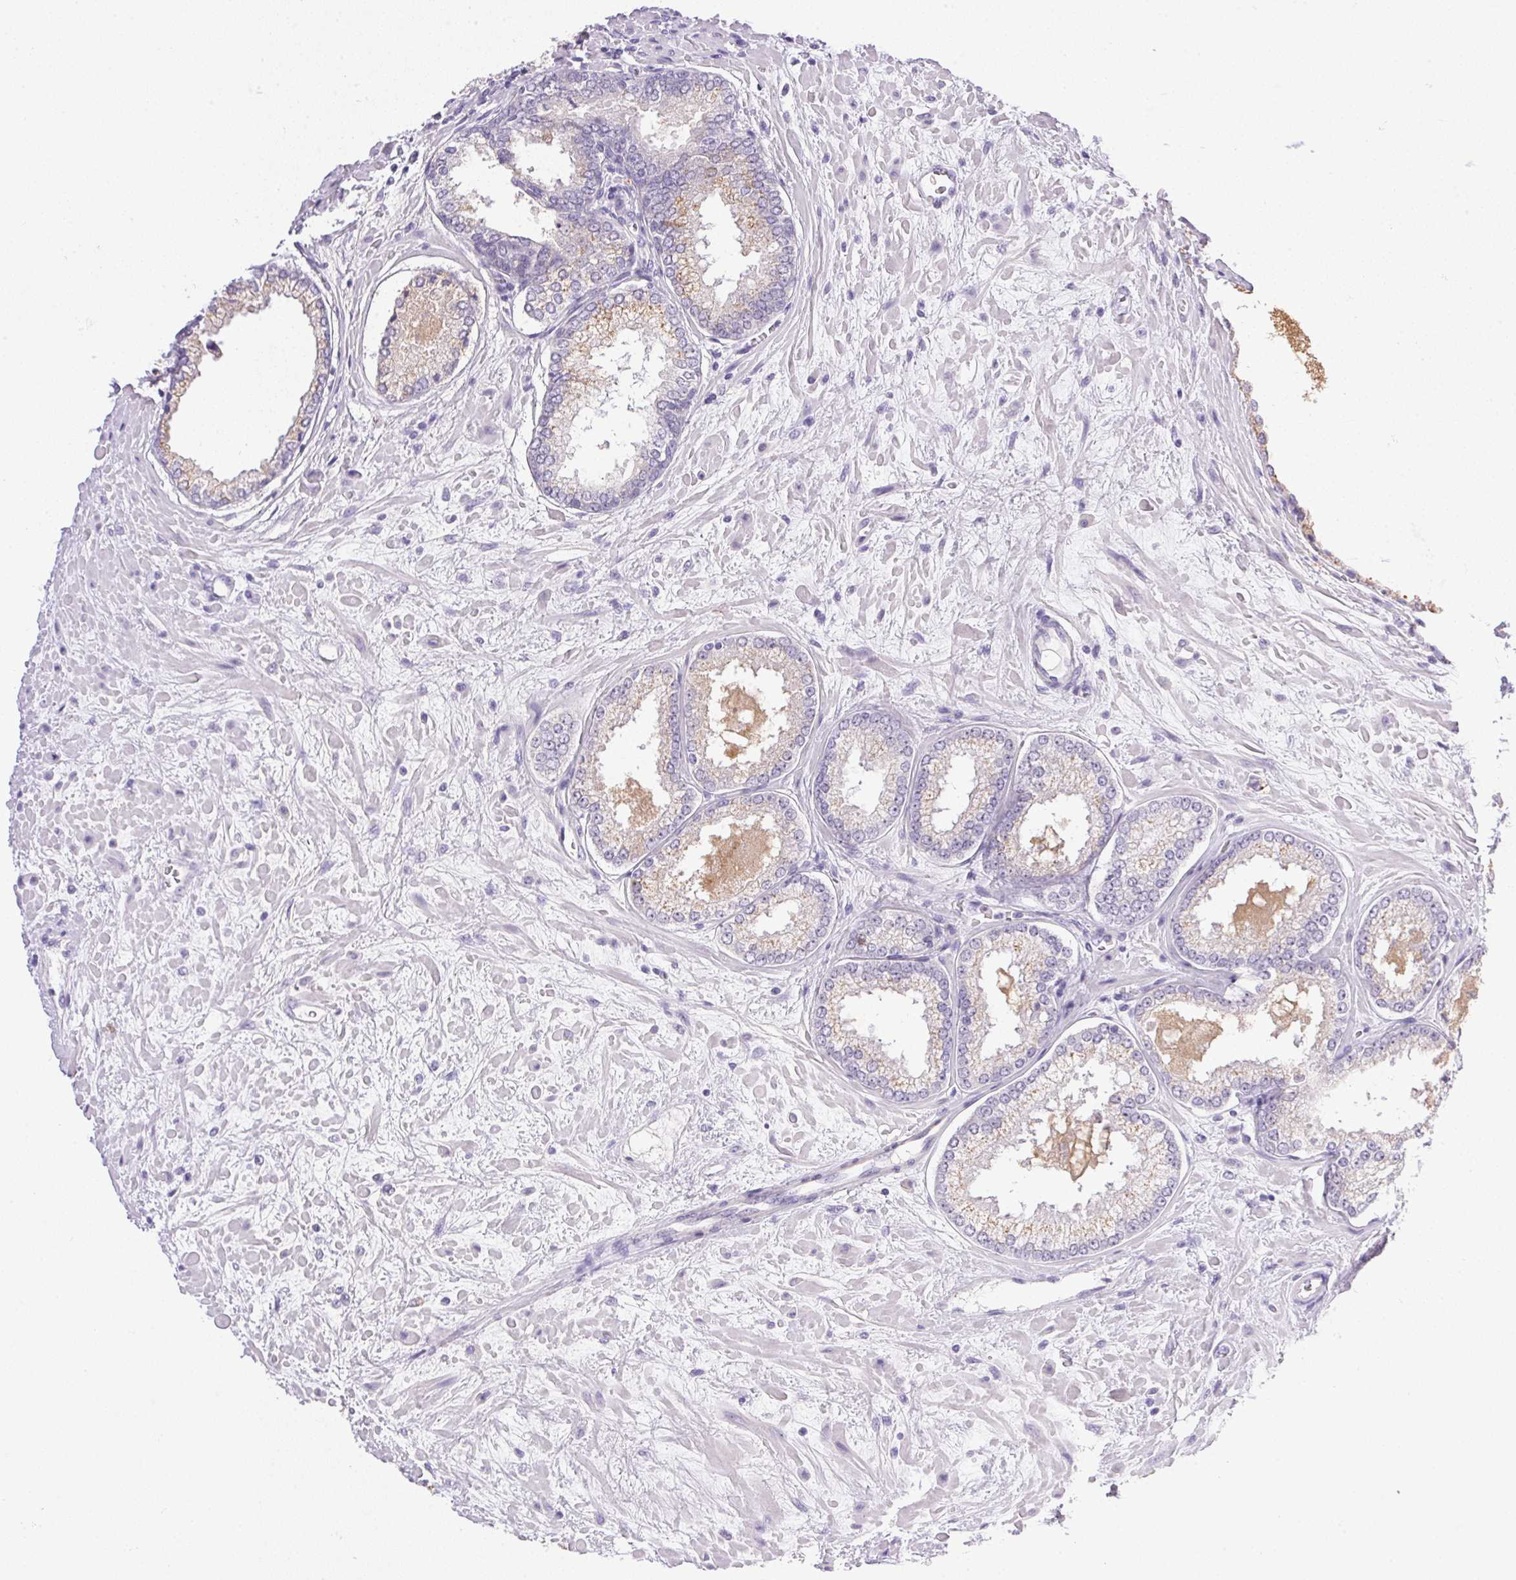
{"staining": {"intensity": "negative", "quantity": "none", "location": "none"}, "tissue": "prostate cancer", "cell_type": "Tumor cells", "image_type": "cancer", "snomed": [{"axis": "morphology", "description": "Adenocarcinoma, High grade"}, {"axis": "topography", "description": "Prostate"}], "caption": "Immunohistochemistry (IHC) histopathology image of human prostate cancer stained for a protein (brown), which displays no staining in tumor cells.", "gene": "ATP6V0A4", "patient": {"sex": "male", "age": 73}}